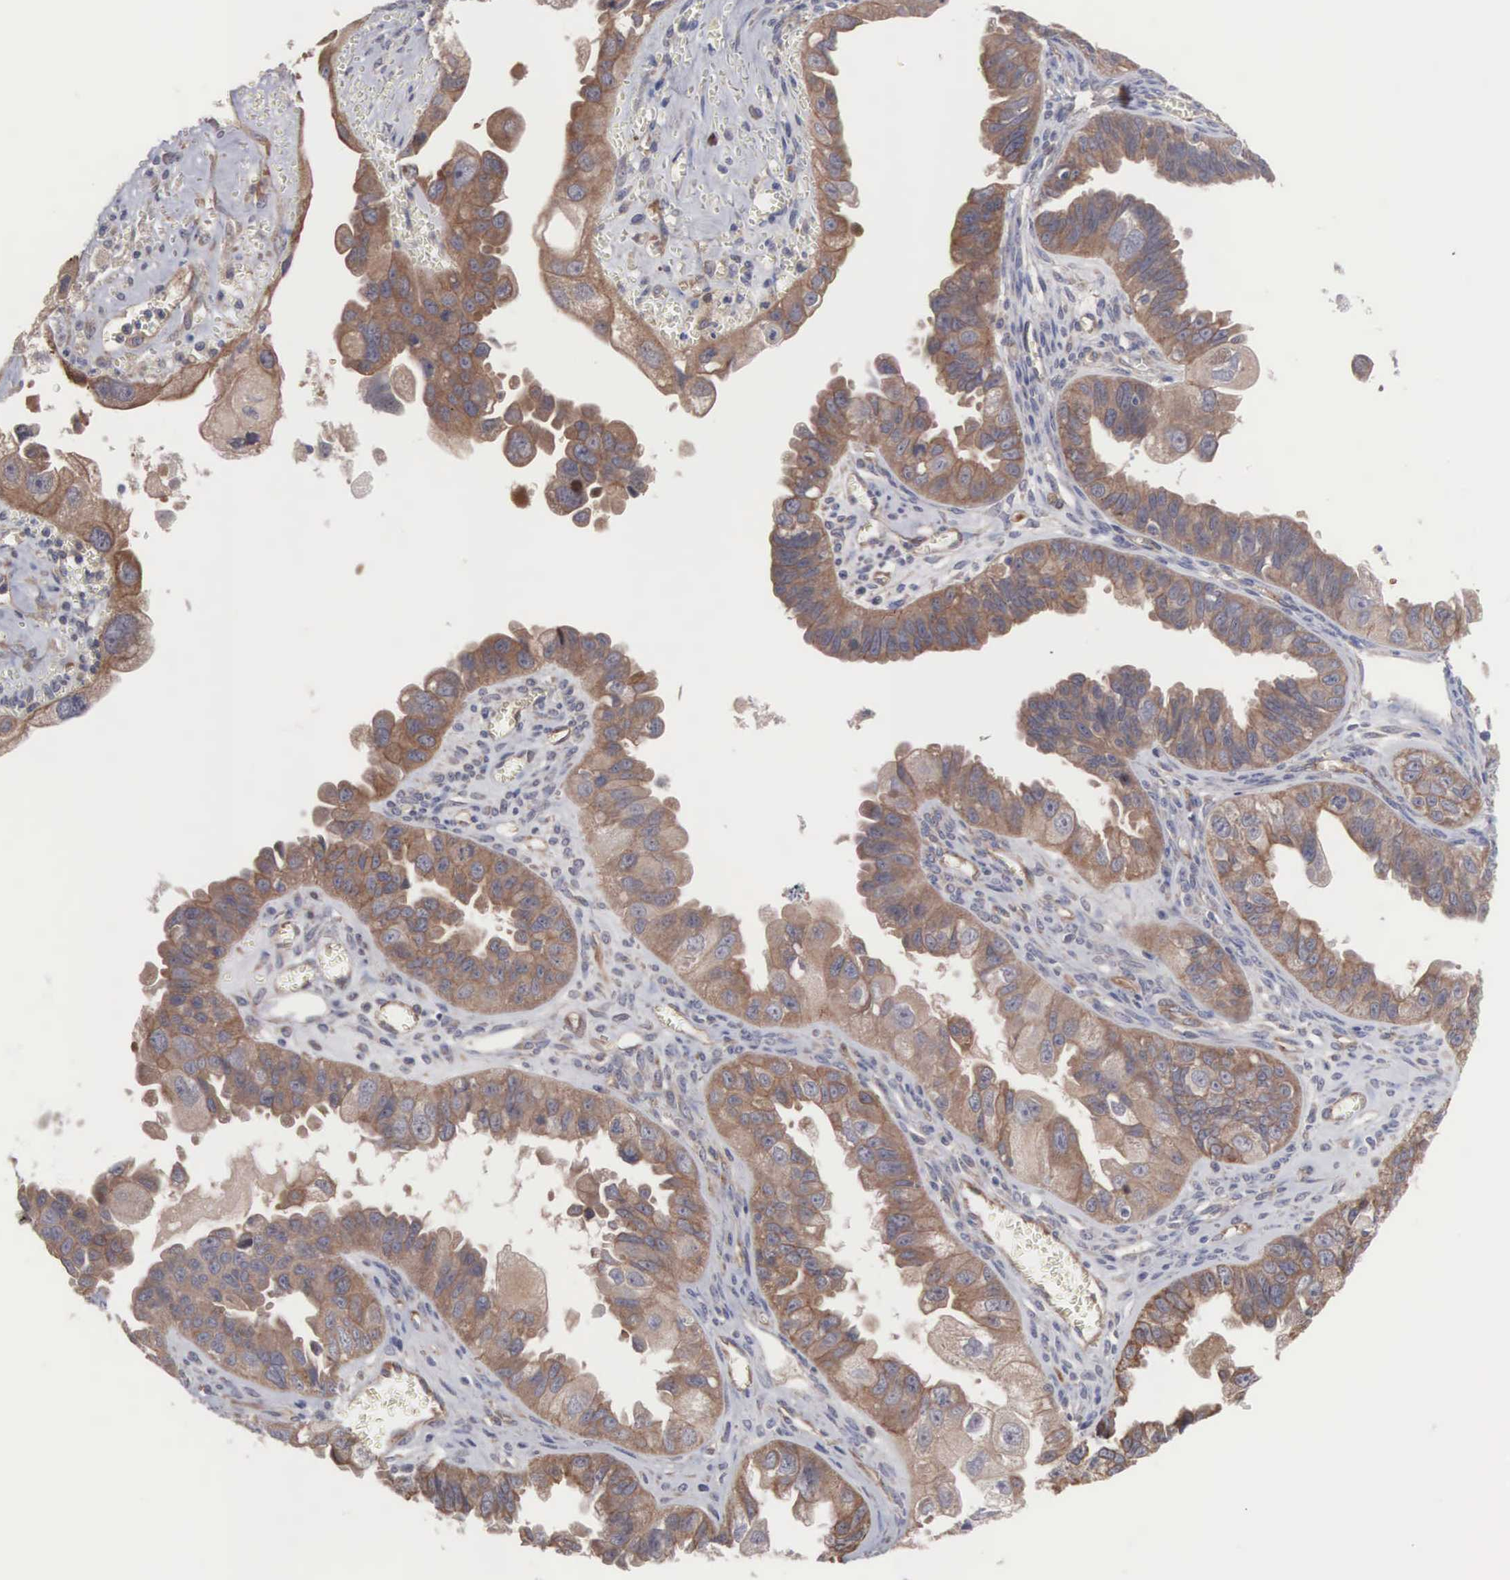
{"staining": {"intensity": "moderate", "quantity": ">75%", "location": "cytoplasmic/membranous"}, "tissue": "ovarian cancer", "cell_type": "Tumor cells", "image_type": "cancer", "snomed": [{"axis": "morphology", "description": "Carcinoma, endometroid"}, {"axis": "topography", "description": "Ovary"}], "caption": "A micrograph of endometroid carcinoma (ovarian) stained for a protein demonstrates moderate cytoplasmic/membranous brown staining in tumor cells.", "gene": "INF2", "patient": {"sex": "female", "age": 85}}